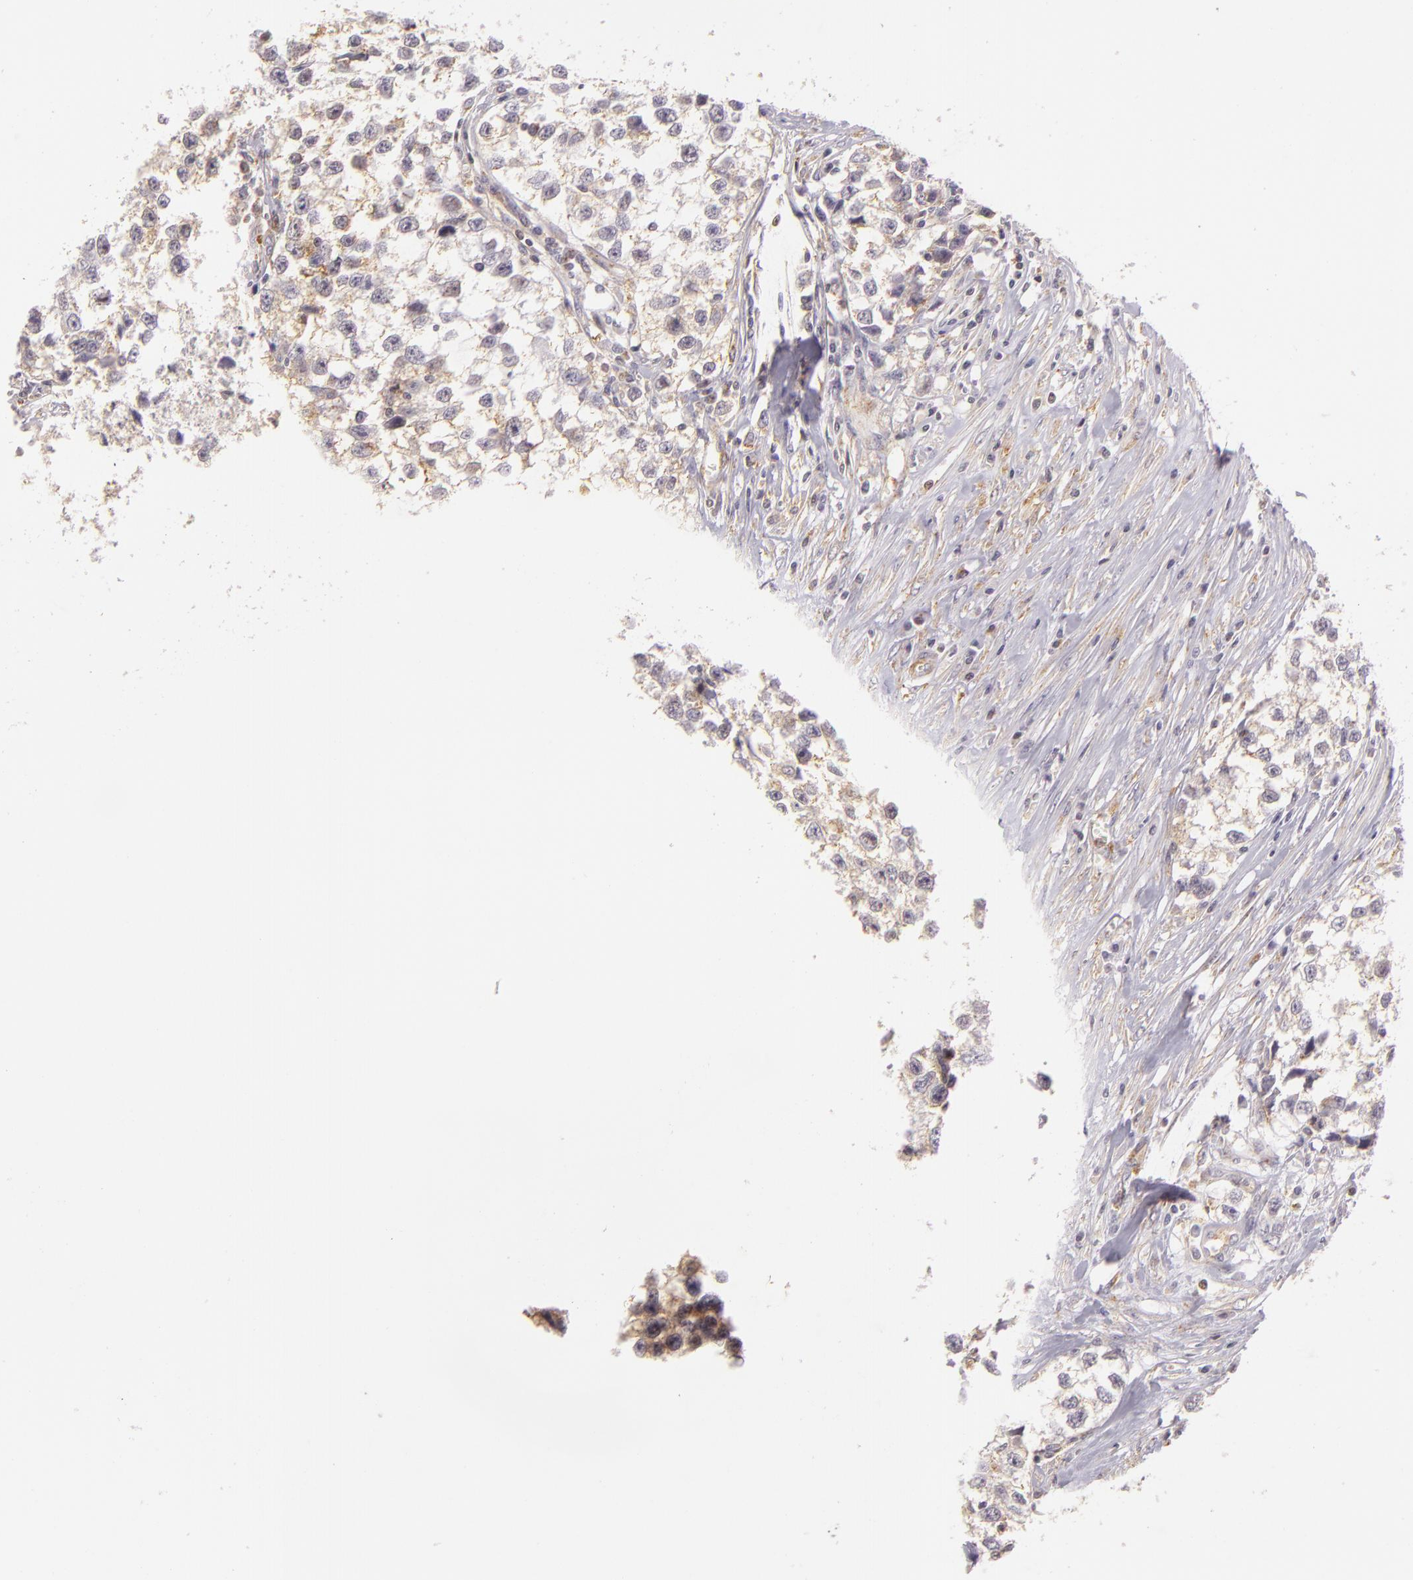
{"staining": {"intensity": "weak", "quantity": "25%-75%", "location": "cytoplasmic/membranous"}, "tissue": "testis cancer", "cell_type": "Tumor cells", "image_type": "cancer", "snomed": [{"axis": "morphology", "description": "Seminoma, NOS"}, {"axis": "morphology", "description": "Carcinoma, Embryonal, NOS"}, {"axis": "topography", "description": "Testis"}], "caption": "Approximately 25%-75% of tumor cells in human seminoma (testis) display weak cytoplasmic/membranous protein positivity as visualized by brown immunohistochemical staining.", "gene": "IMPDH1", "patient": {"sex": "male", "age": 30}}